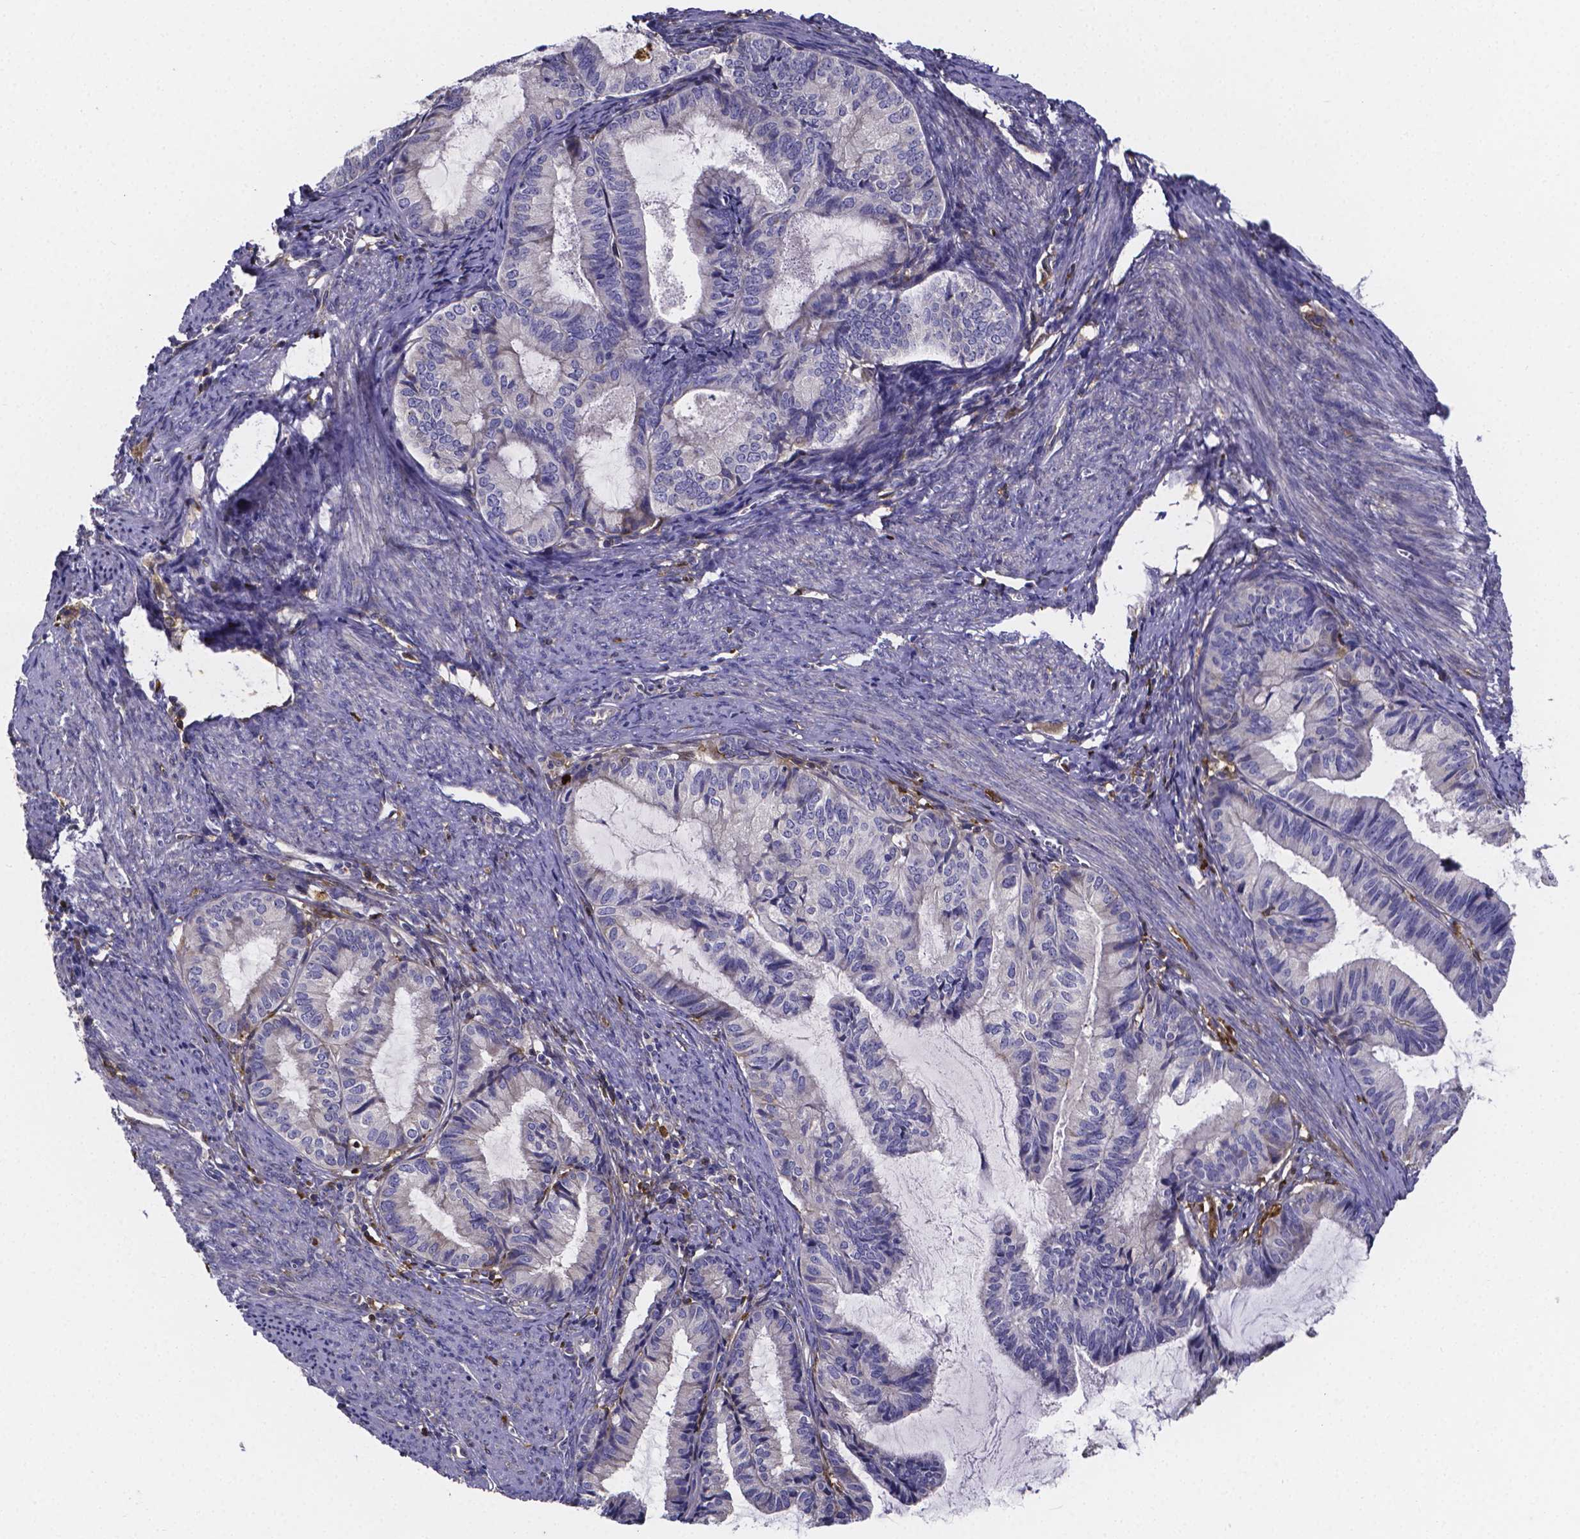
{"staining": {"intensity": "negative", "quantity": "none", "location": "none"}, "tissue": "endometrial cancer", "cell_type": "Tumor cells", "image_type": "cancer", "snomed": [{"axis": "morphology", "description": "Adenocarcinoma, NOS"}, {"axis": "topography", "description": "Endometrium"}], "caption": "Endometrial adenocarcinoma was stained to show a protein in brown. There is no significant staining in tumor cells.", "gene": "SFRP4", "patient": {"sex": "female", "age": 86}}